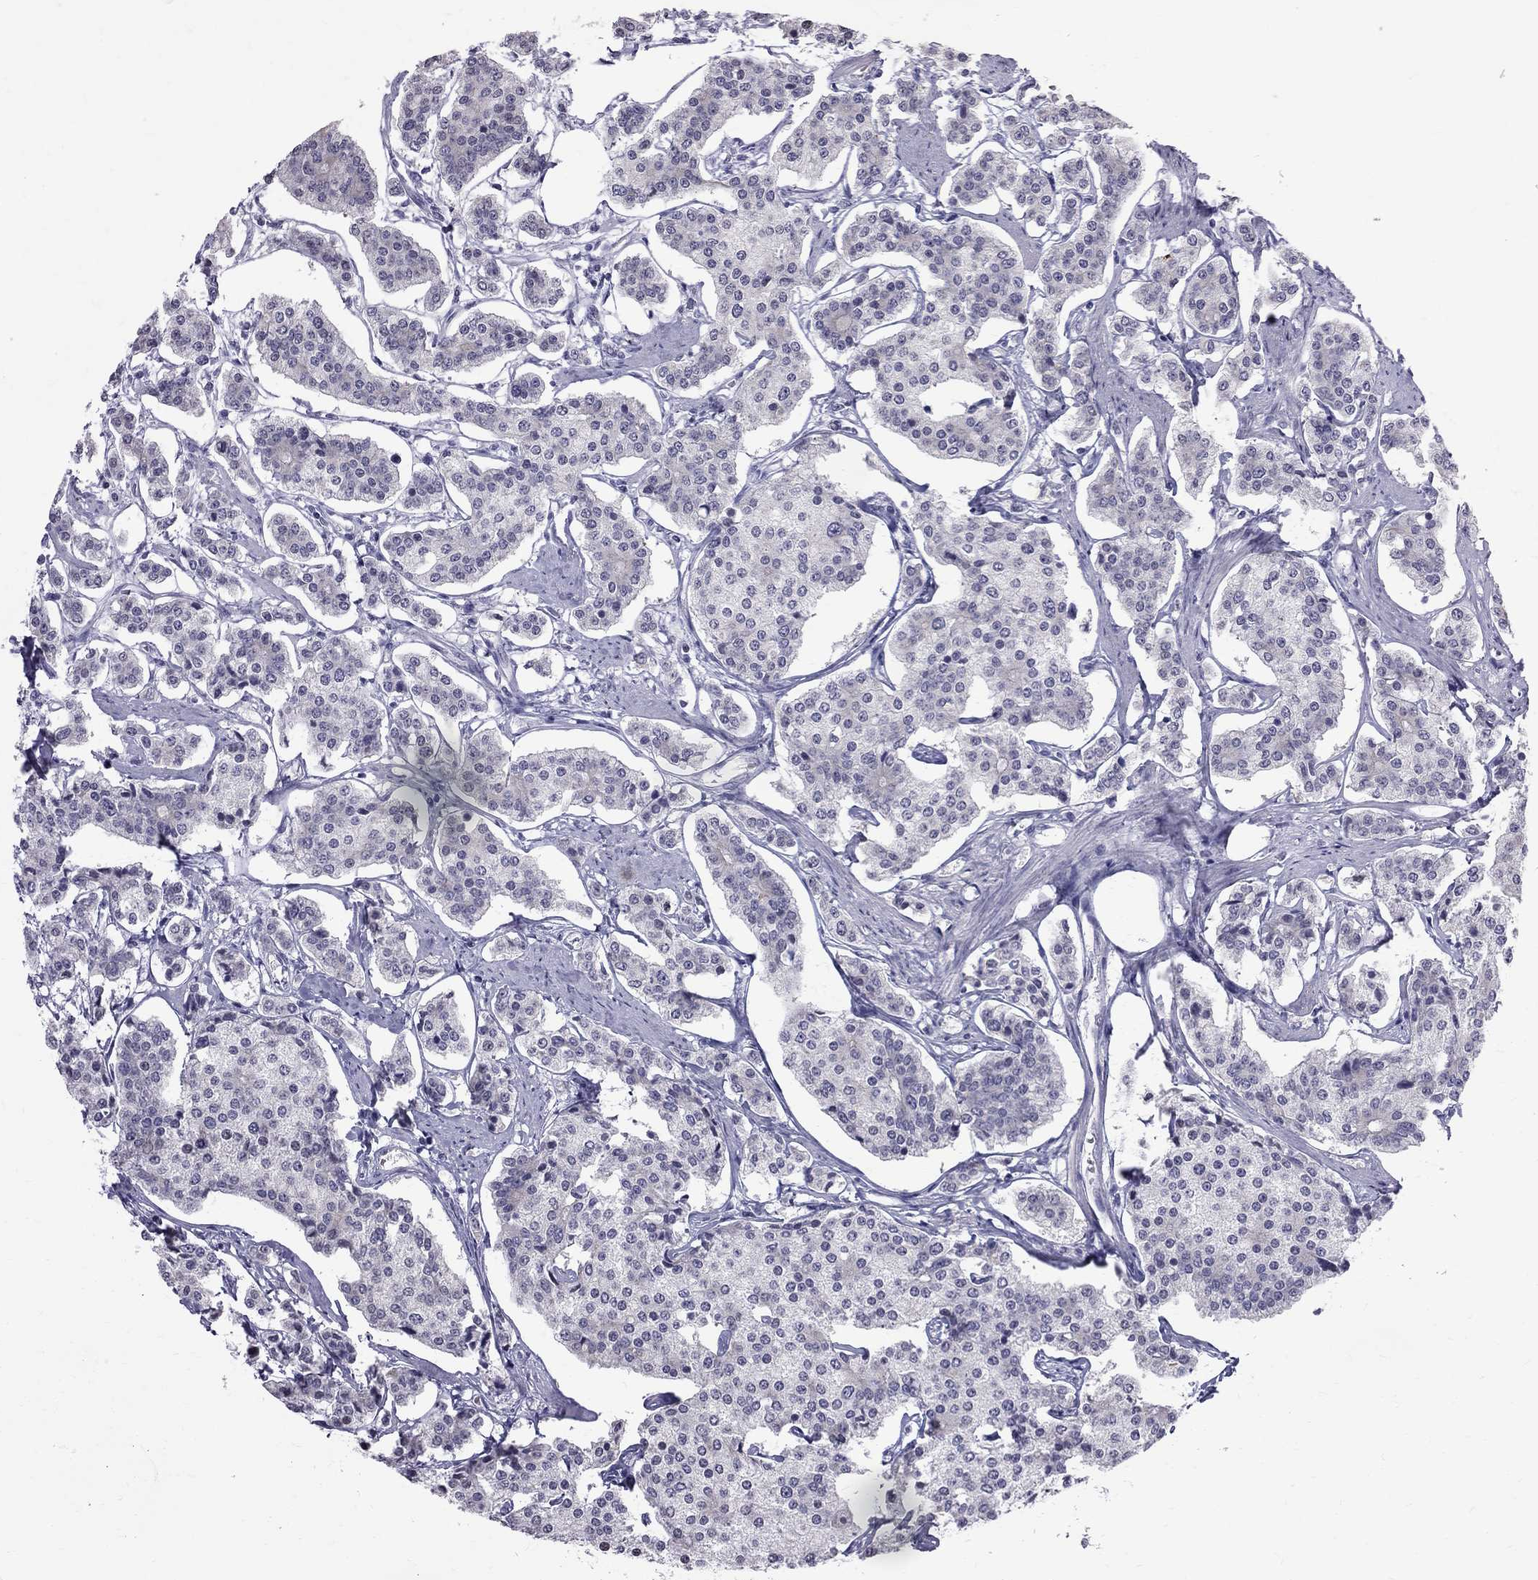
{"staining": {"intensity": "negative", "quantity": "none", "location": "none"}, "tissue": "carcinoid", "cell_type": "Tumor cells", "image_type": "cancer", "snomed": [{"axis": "morphology", "description": "Carcinoid, malignant, NOS"}, {"axis": "topography", "description": "Small intestine"}], "caption": "A micrograph of human carcinoid (malignant) is negative for staining in tumor cells.", "gene": "MUC15", "patient": {"sex": "female", "age": 65}}